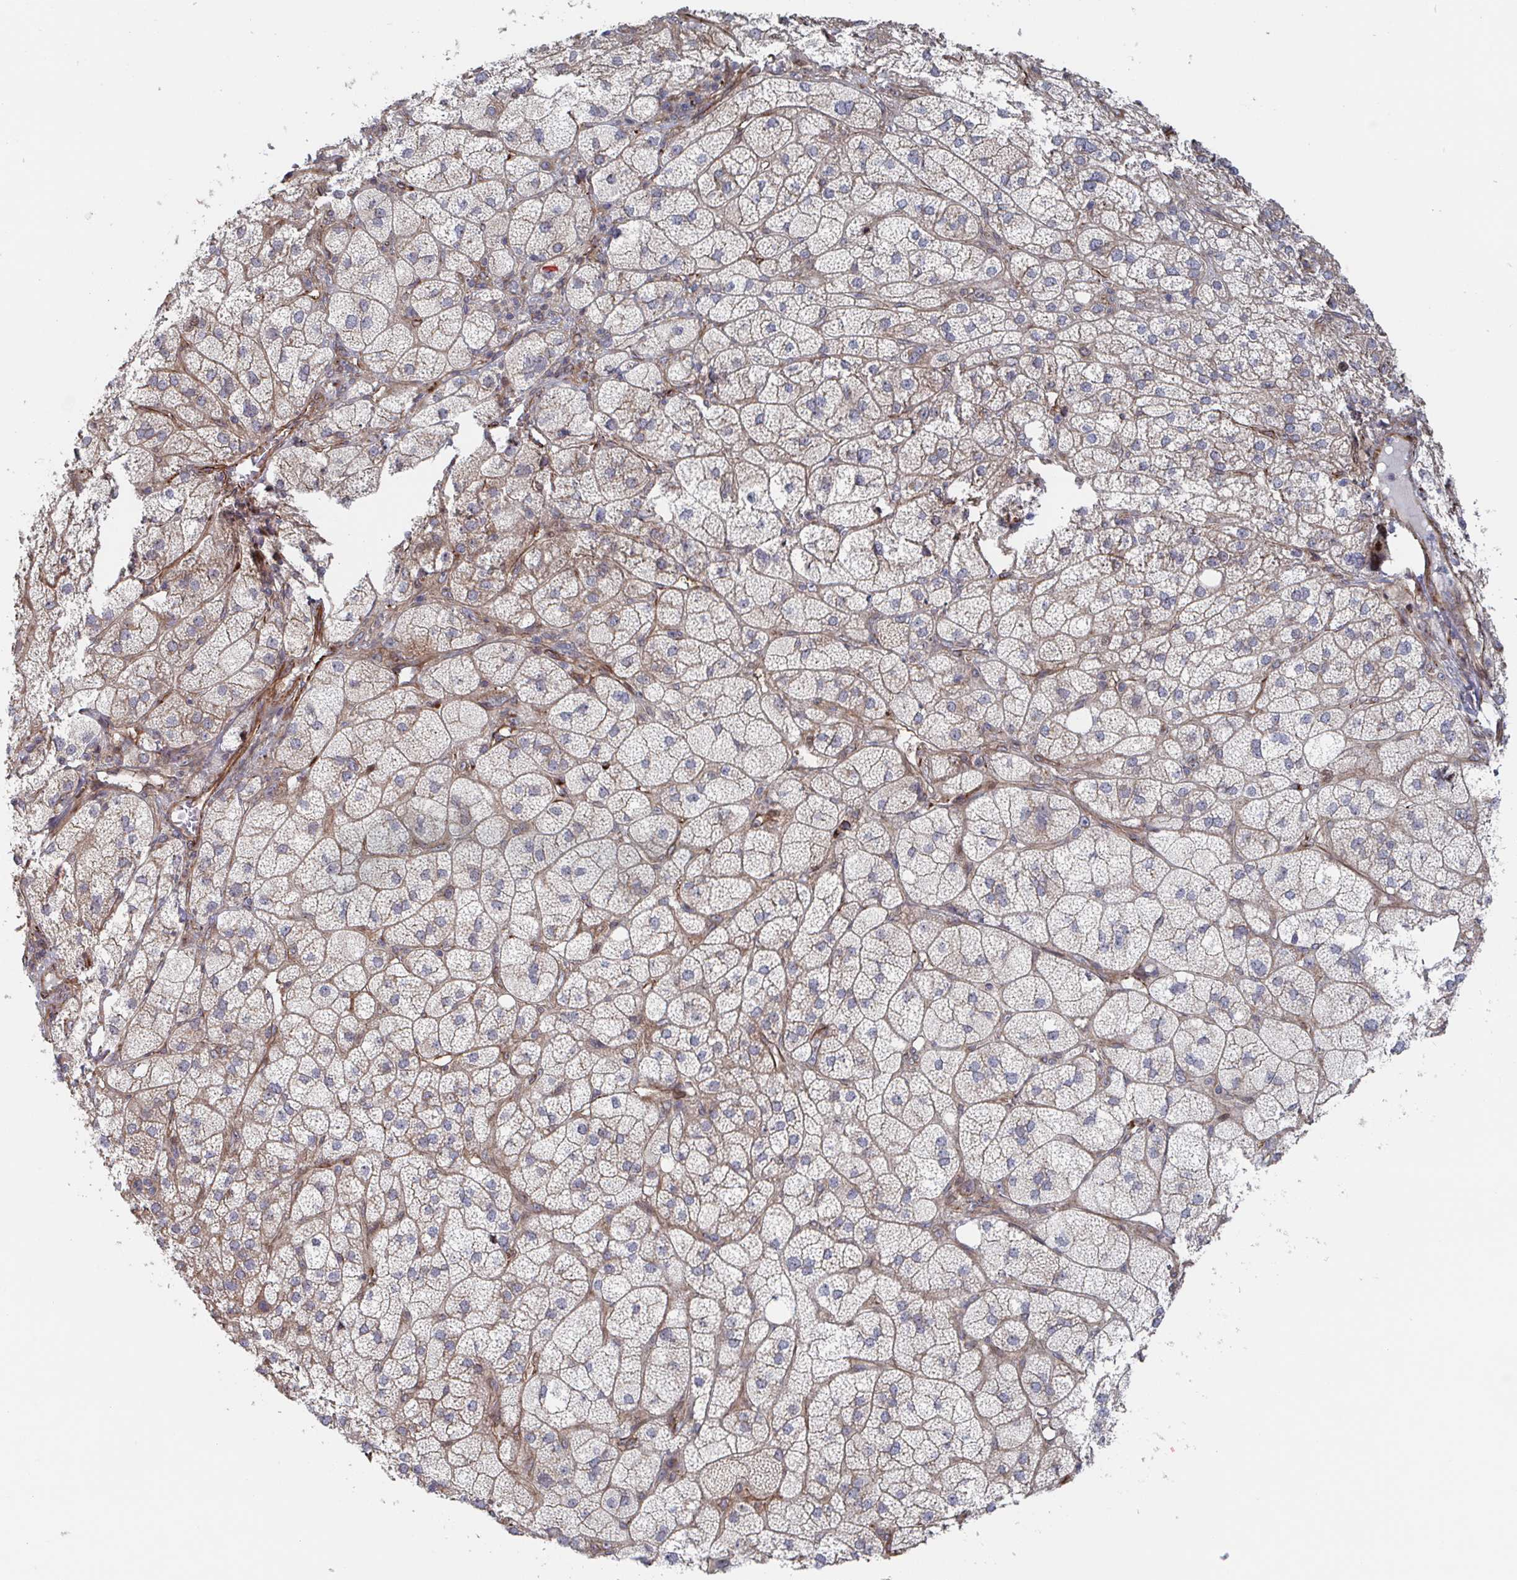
{"staining": {"intensity": "moderate", "quantity": ">75%", "location": "cytoplasmic/membranous"}, "tissue": "adrenal gland", "cell_type": "Glandular cells", "image_type": "normal", "snomed": [{"axis": "morphology", "description": "Normal tissue, NOS"}, {"axis": "topography", "description": "Adrenal gland"}], "caption": "Immunohistochemical staining of benign adrenal gland displays moderate cytoplasmic/membranous protein positivity in approximately >75% of glandular cells.", "gene": "DVL3", "patient": {"sex": "female", "age": 60}}